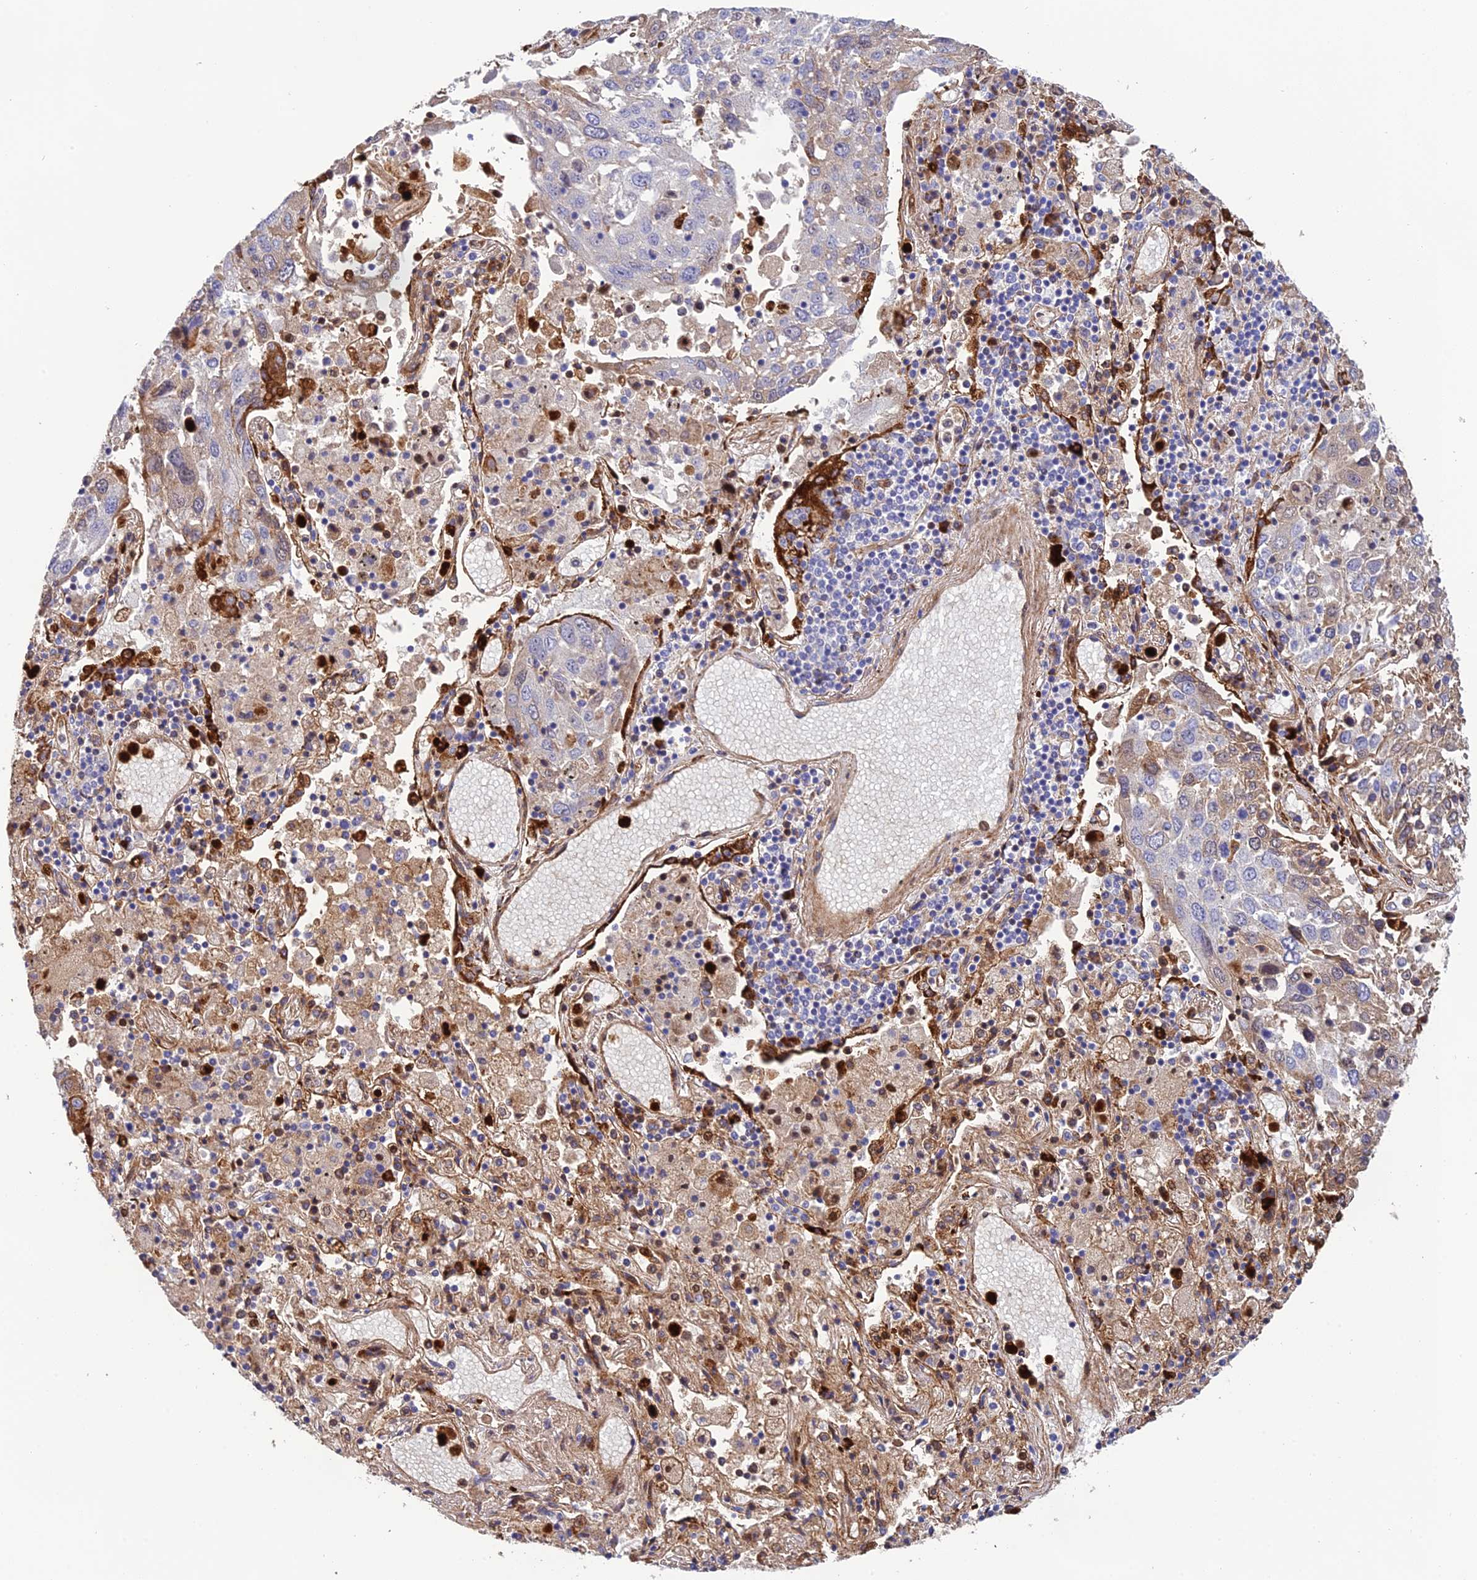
{"staining": {"intensity": "weak", "quantity": "<25%", "location": "cytoplasmic/membranous"}, "tissue": "lung cancer", "cell_type": "Tumor cells", "image_type": "cancer", "snomed": [{"axis": "morphology", "description": "Squamous cell carcinoma, NOS"}, {"axis": "topography", "description": "Lung"}], "caption": "An image of lung cancer stained for a protein demonstrates no brown staining in tumor cells.", "gene": "CPSF4L", "patient": {"sex": "male", "age": 65}}